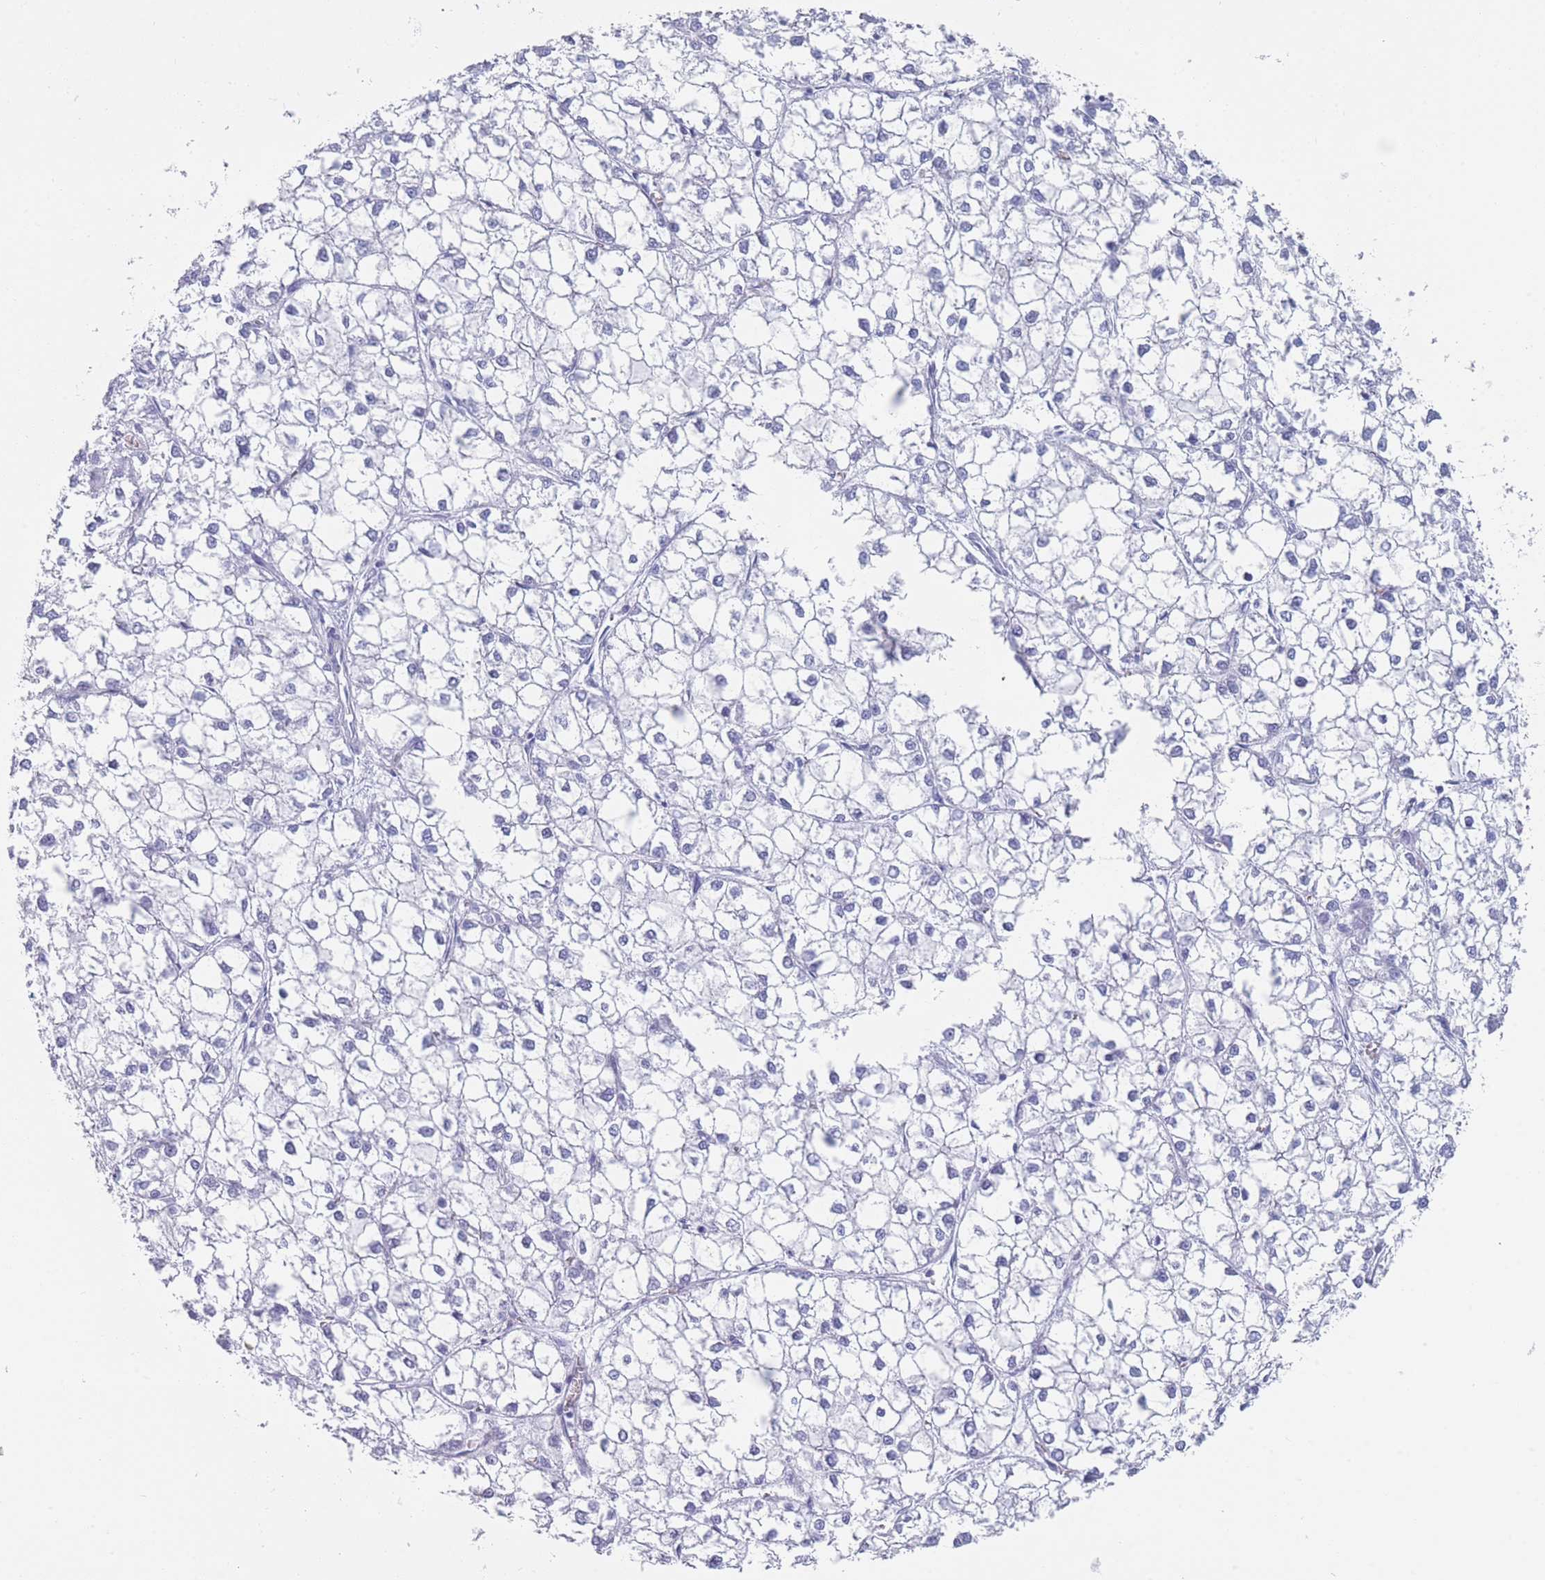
{"staining": {"intensity": "negative", "quantity": "none", "location": "none"}, "tissue": "liver cancer", "cell_type": "Tumor cells", "image_type": "cancer", "snomed": [{"axis": "morphology", "description": "Carcinoma, Hepatocellular, NOS"}, {"axis": "topography", "description": "Liver"}], "caption": "Tumor cells are negative for brown protein staining in hepatocellular carcinoma (liver). (DAB immunohistochemistry with hematoxylin counter stain).", "gene": "OR5D16", "patient": {"sex": "female", "age": 43}}